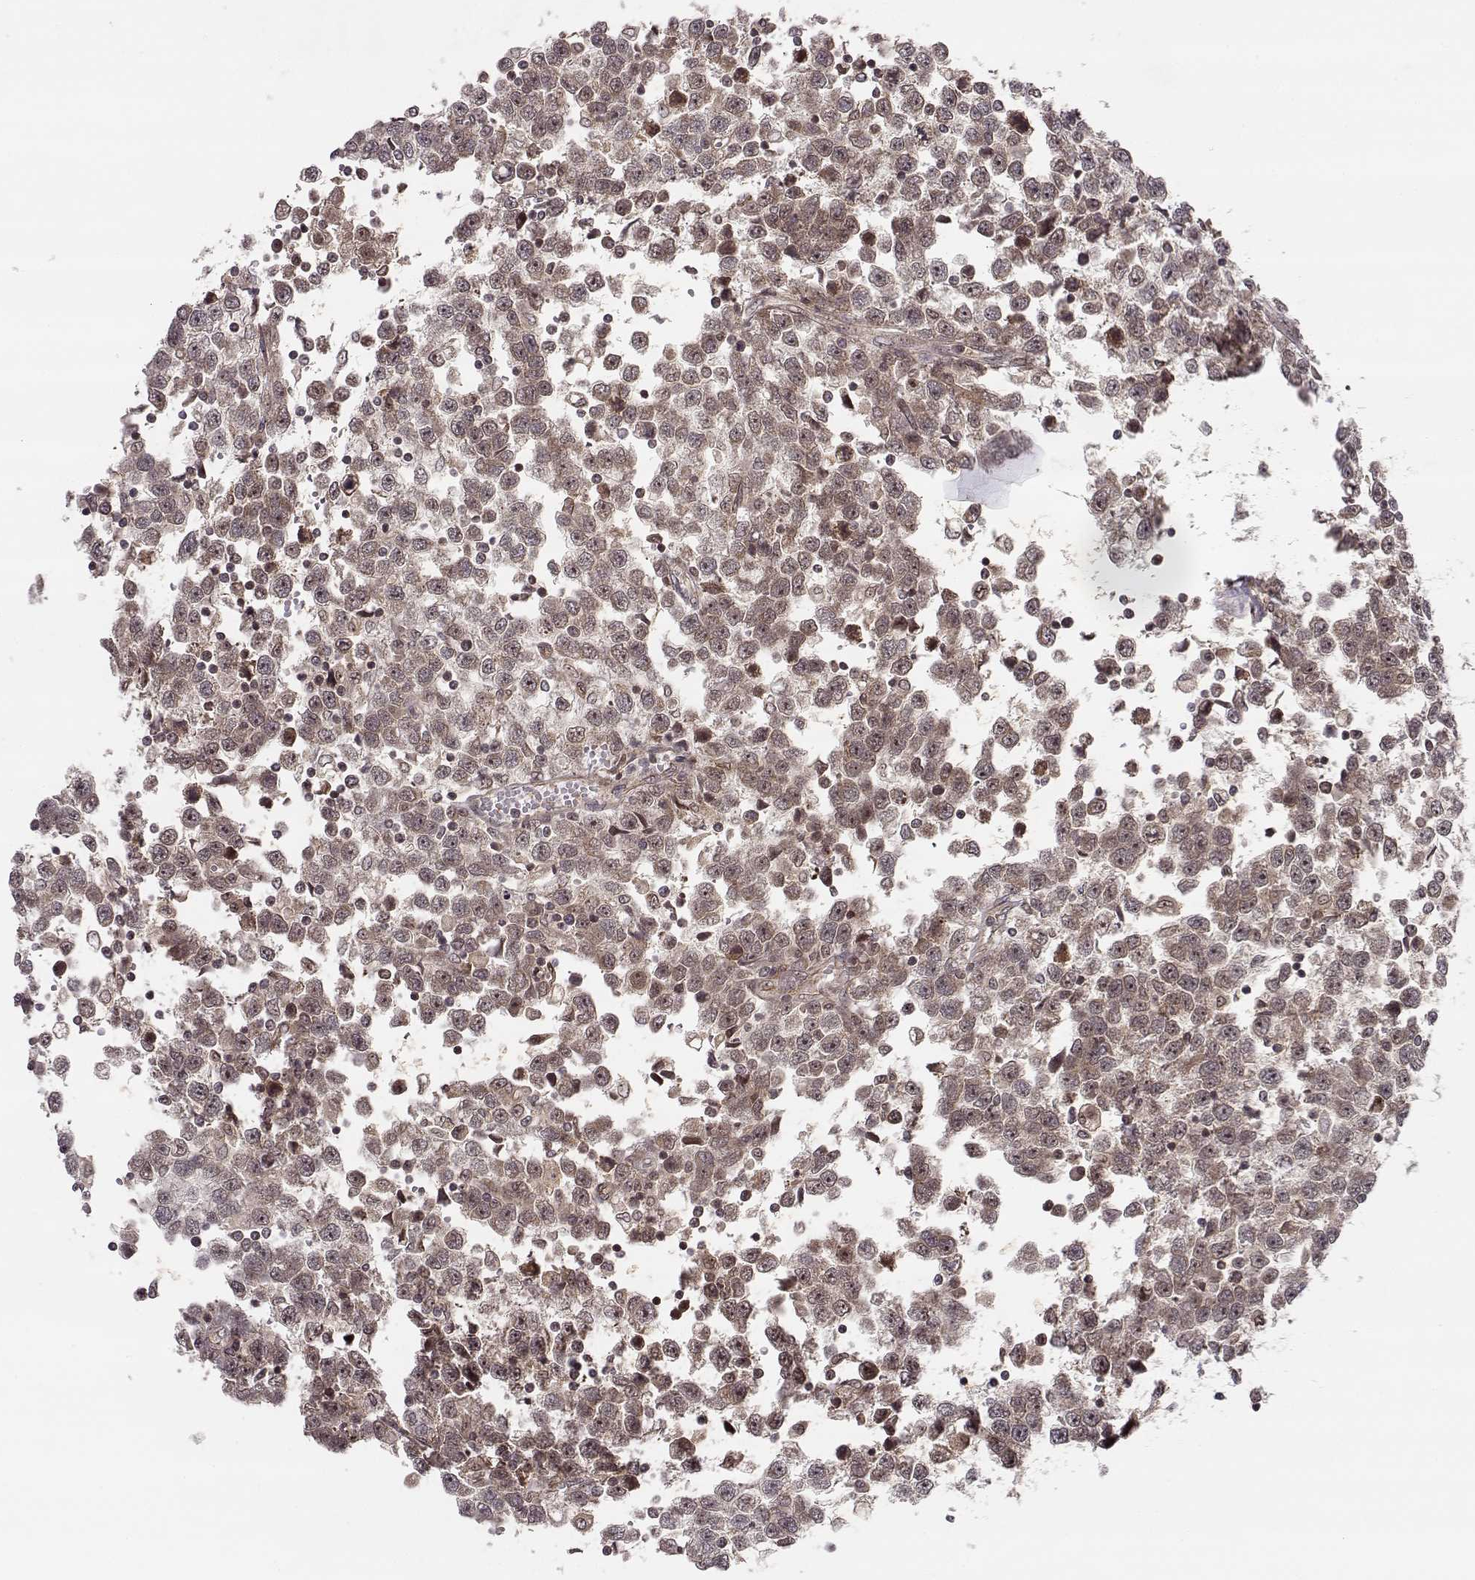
{"staining": {"intensity": "weak", "quantity": ">75%", "location": "cytoplasmic/membranous,nuclear"}, "tissue": "testis cancer", "cell_type": "Tumor cells", "image_type": "cancer", "snomed": [{"axis": "morphology", "description": "Seminoma, NOS"}, {"axis": "topography", "description": "Testis"}], "caption": "High-power microscopy captured an IHC histopathology image of testis seminoma, revealing weak cytoplasmic/membranous and nuclear staining in approximately >75% of tumor cells.", "gene": "CIR1", "patient": {"sex": "male", "age": 34}}